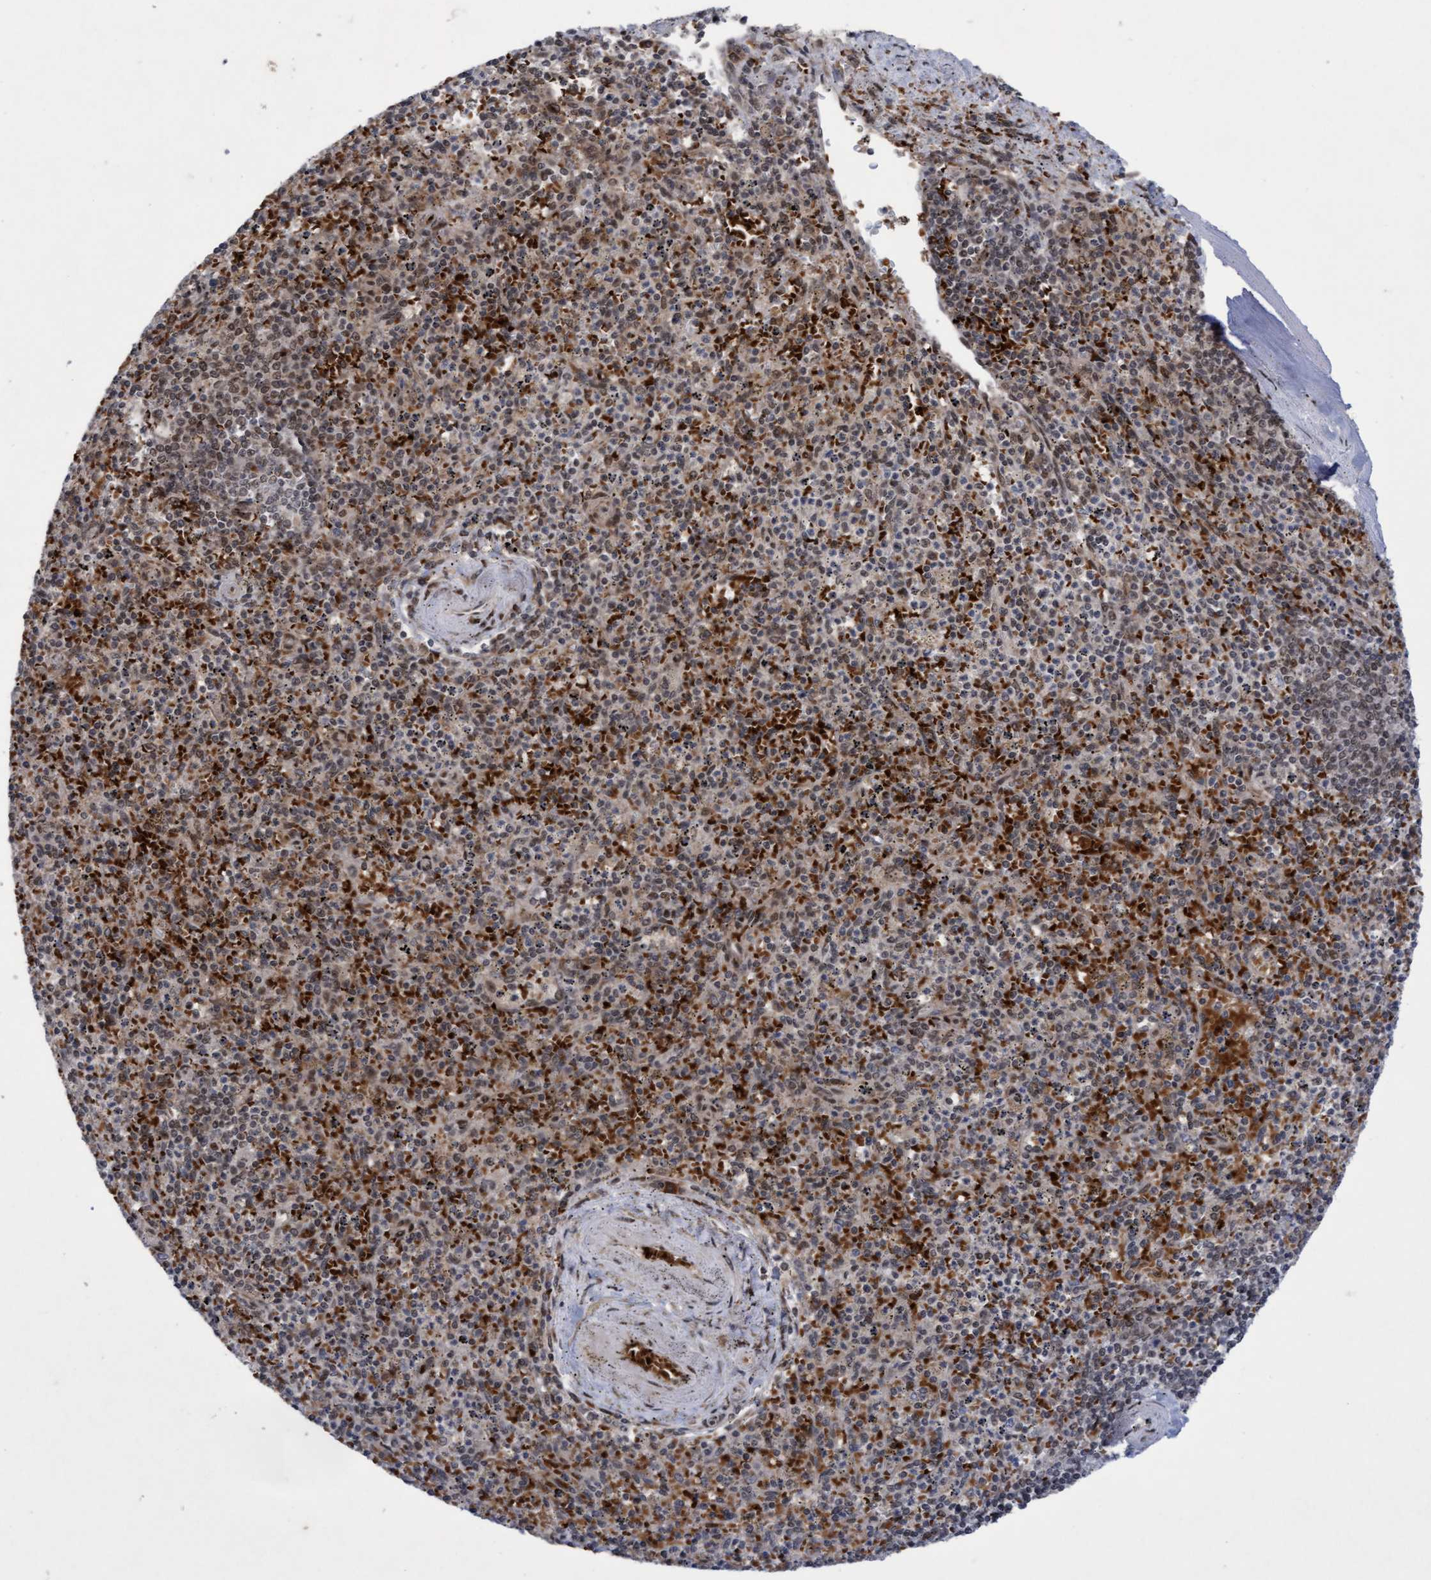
{"staining": {"intensity": "moderate", "quantity": "25%-75%", "location": "cytoplasmic/membranous,nuclear"}, "tissue": "spleen", "cell_type": "Cells in red pulp", "image_type": "normal", "snomed": [{"axis": "morphology", "description": "Normal tissue, NOS"}, {"axis": "topography", "description": "Spleen"}], "caption": "Immunohistochemistry (IHC) (DAB) staining of normal human spleen displays moderate cytoplasmic/membranous,nuclear protein staining in about 25%-75% of cells in red pulp.", "gene": "TANC2", "patient": {"sex": "male", "age": 72}}